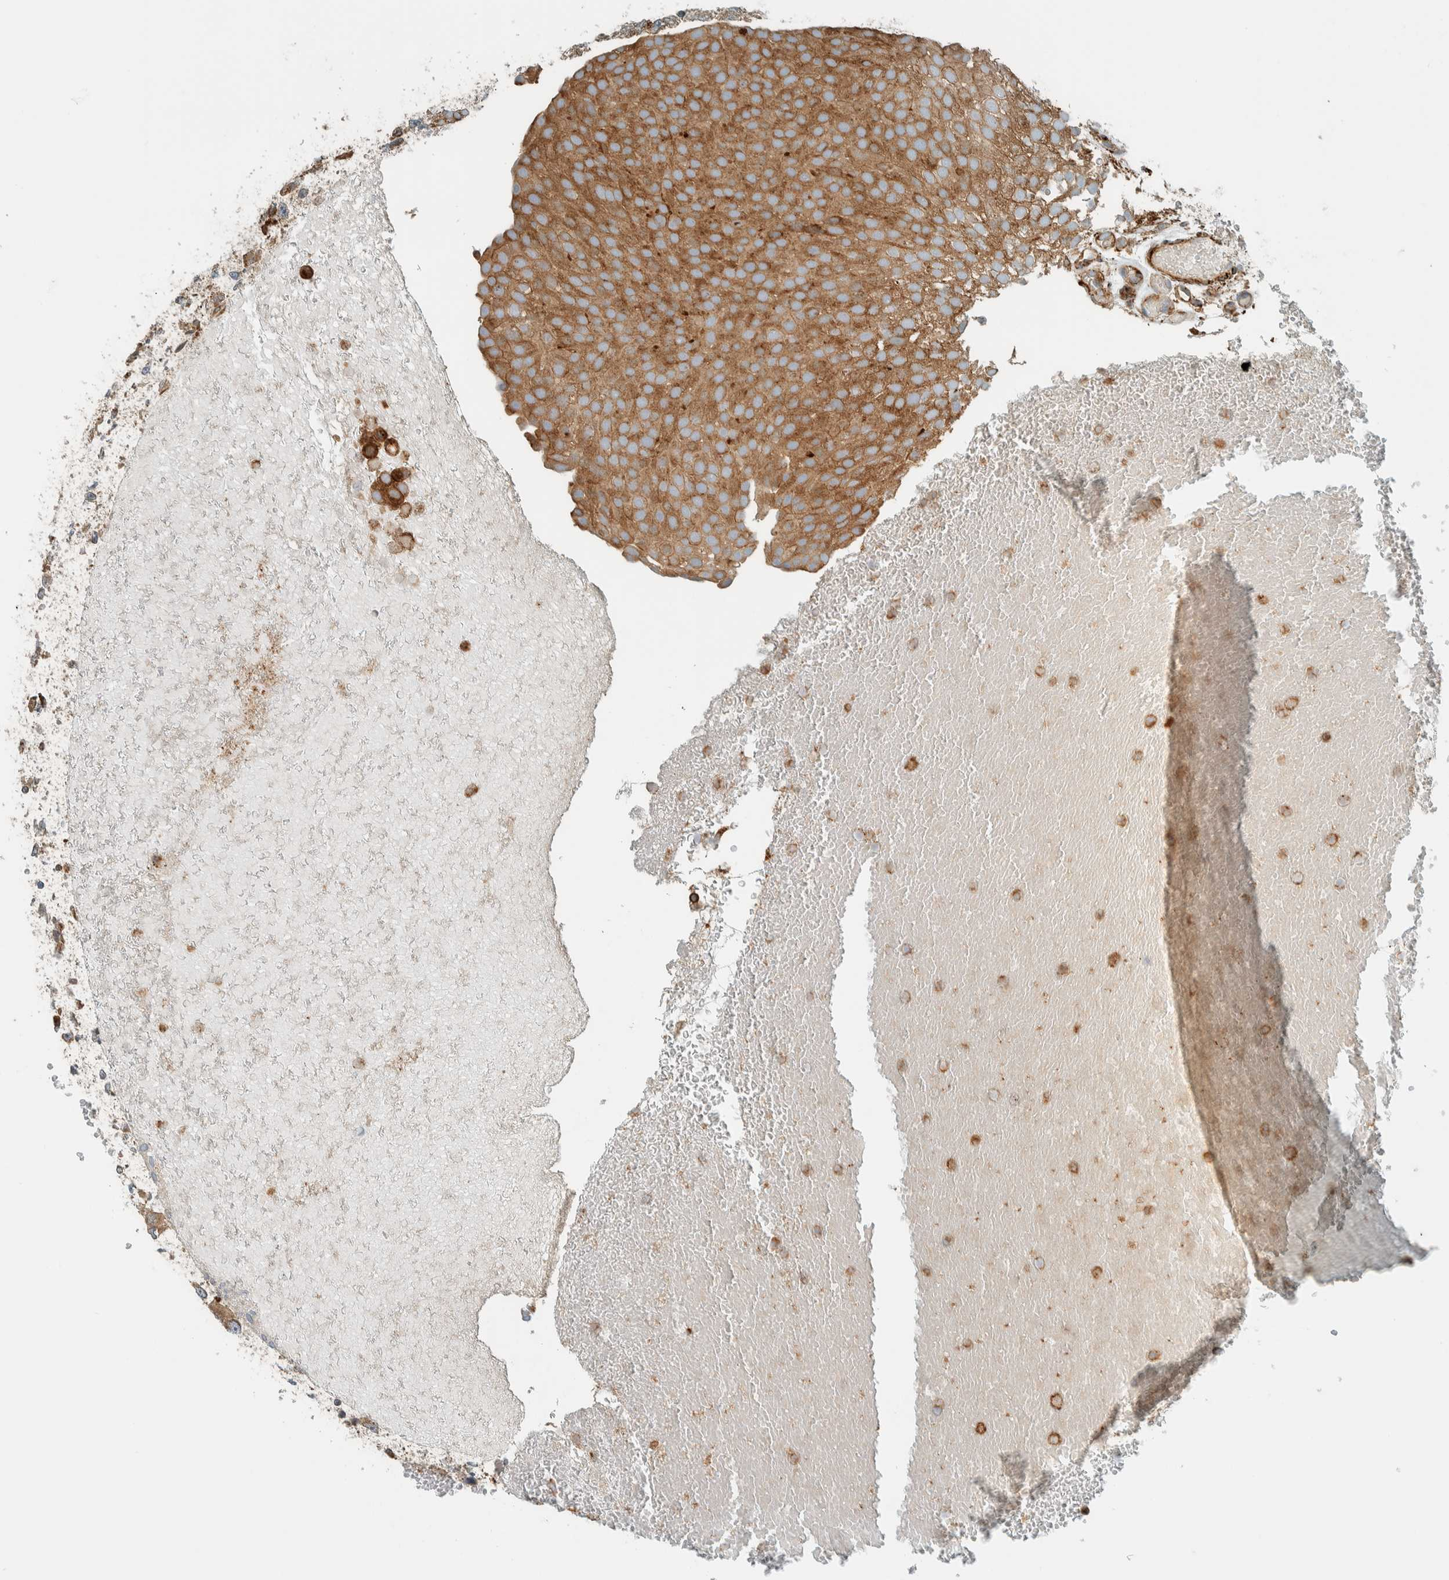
{"staining": {"intensity": "moderate", "quantity": ">75%", "location": "cytoplasmic/membranous"}, "tissue": "urothelial cancer", "cell_type": "Tumor cells", "image_type": "cancer", "snomed": [{"axis": "morphology", "description": "Urothelial carcinoma, Low grade"}, {"axis": "topography", "description": "Urinary bladder"}], "caption": "The micrograph shows a brown stain indicating the presence of a protein in the cytoplasmic/membranous of tumor cells in urothelial cancer.", "gene": "EXOC7", "patient": {"sex": "male", "age": 78}}